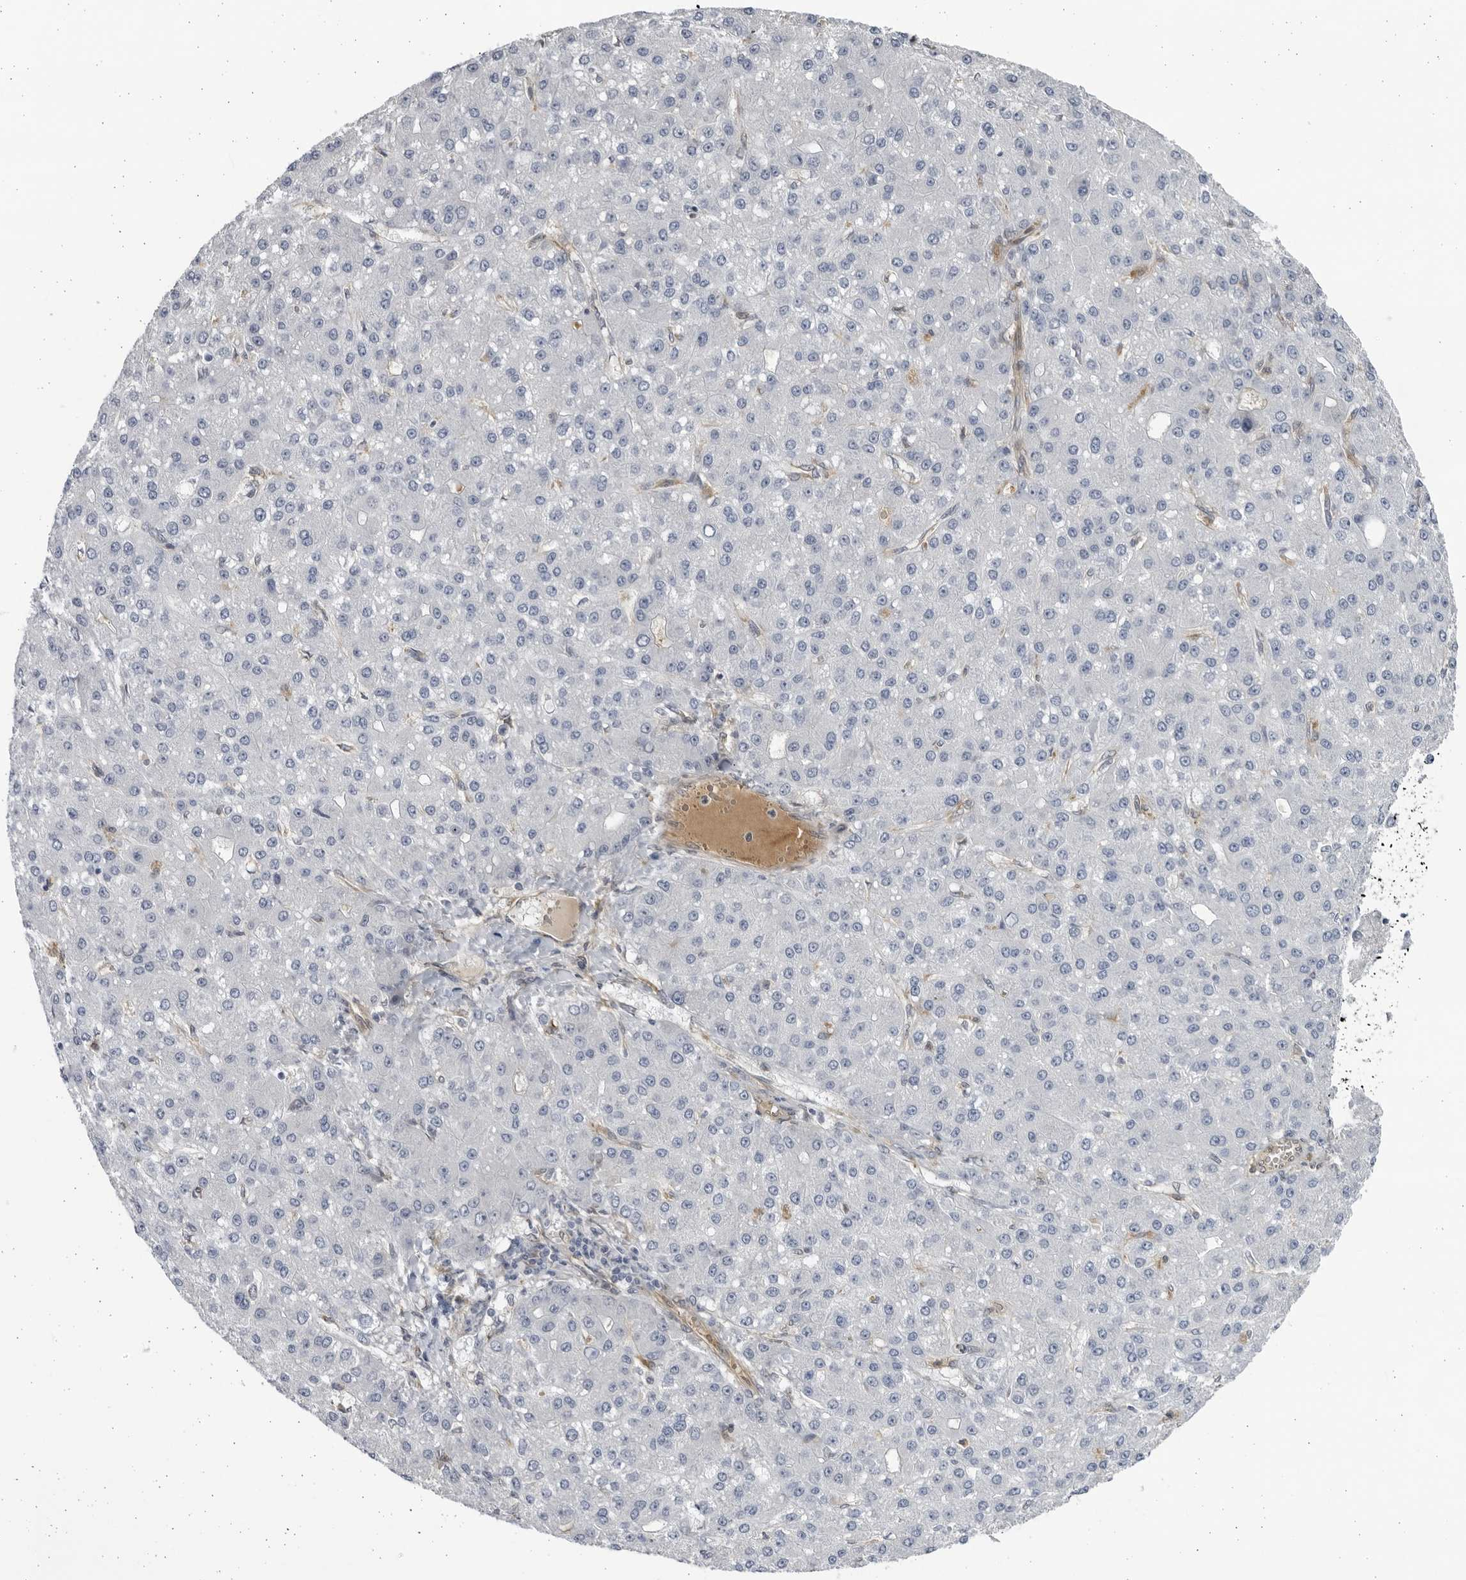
{"staining": {"intensity": "negative", "quantity": "none", "location": "none"}, "tissue": "liver cancer", "cell_type": "Tumor cells", "image_type": "cancer", "snomed": [{"axis": "morphology", "description": "Carcinoma, Hepatocellular, NOS"}, {"axis": "topography", "description": "Liver"}], "caption": "Tumor cells show no significant staining in liver cancer (hepatocellular carcinoma).", "gene": "BMP2K", "patient": {"sex": "male", "age": 67}}